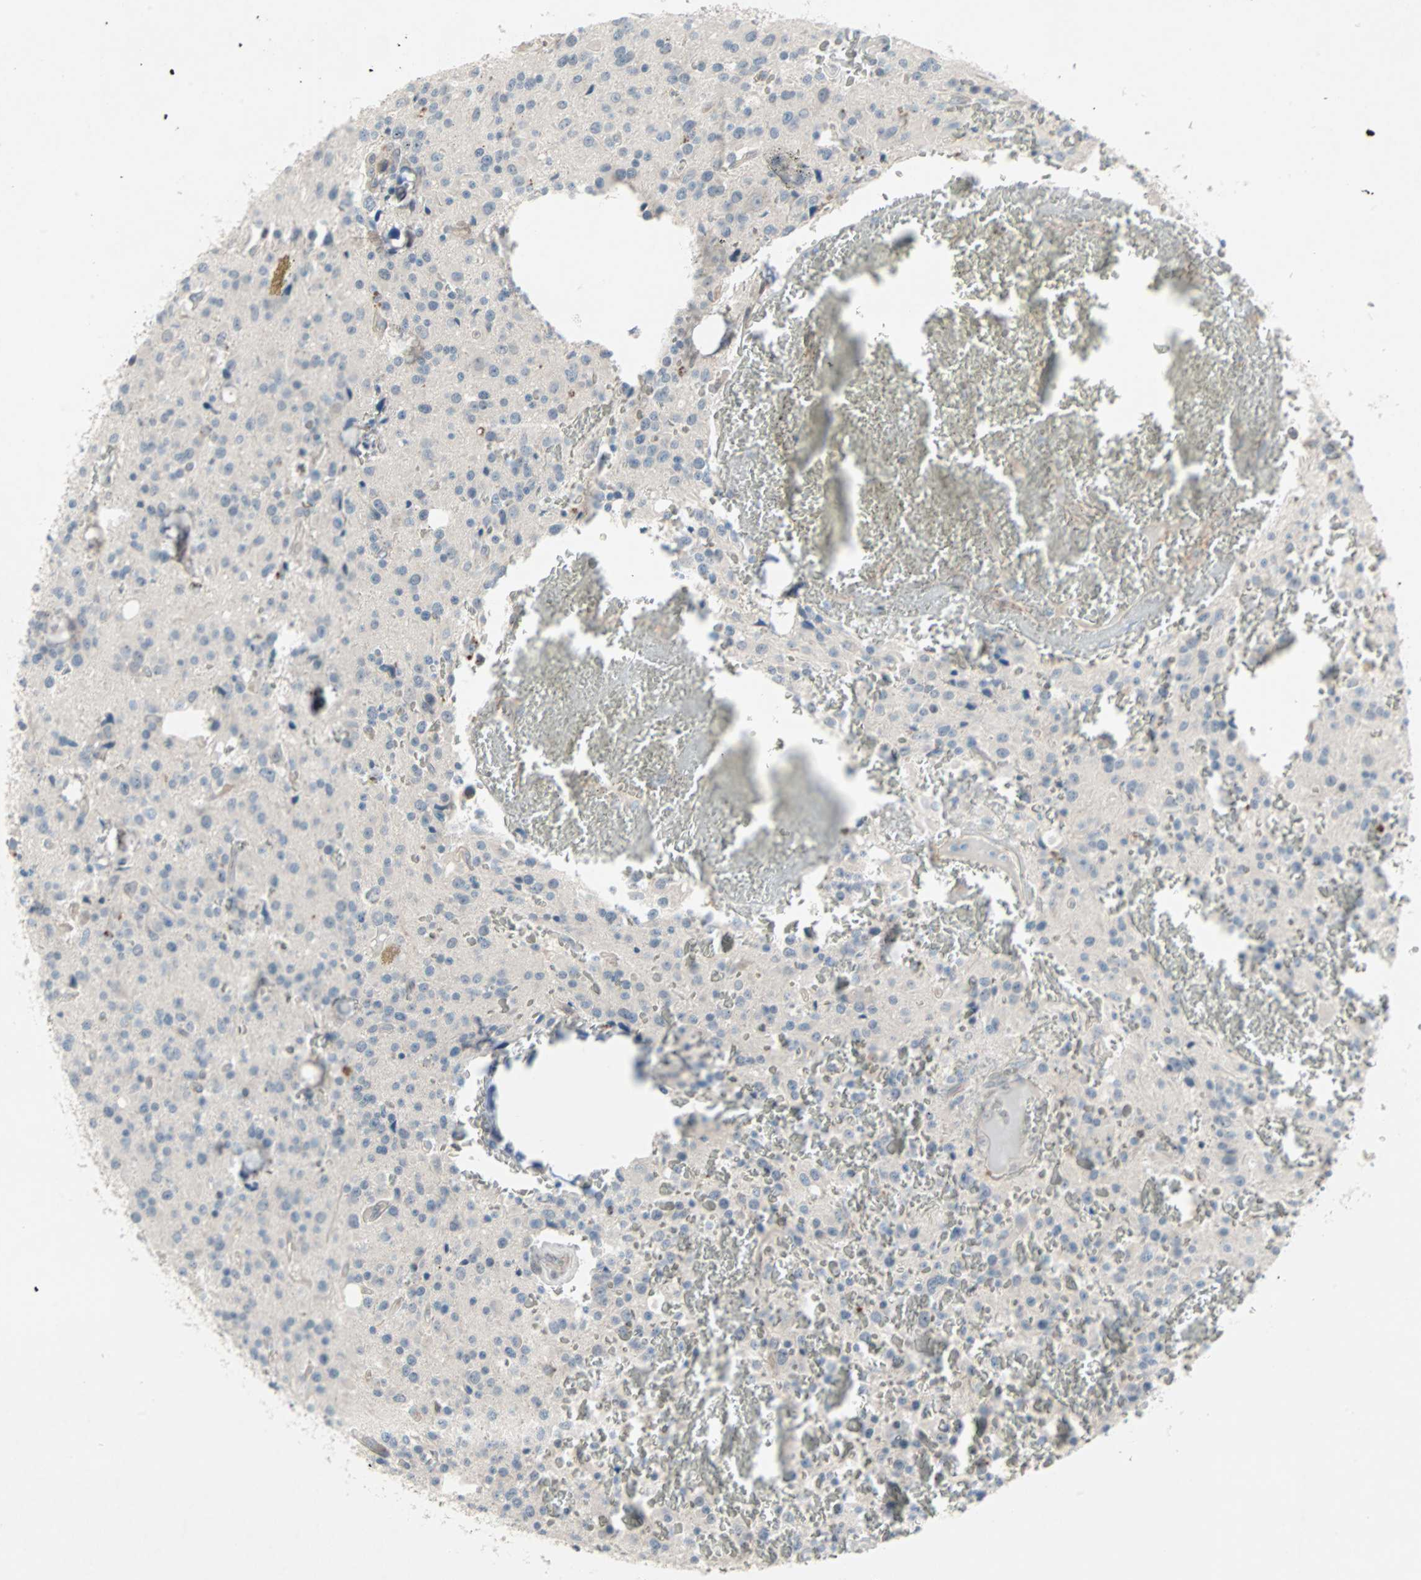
{"staining": {"intensity": "negative", "quantity": "none", "location": "none"}, "tissue": "glioma", "cell_type": "Tumor cells", "image_type": "cancer", "snomed": [{"axis": "morphology", "description": "Glioma, malignant, Low grade"}, {"axis": "topography", "description": "Brain"}], "caption": "Micrograph shows no protein expression in tumor cells of malignant low-grade glioma tissue.", "gene": "CAND2", "patient": {"sex": "male", "age": 58}}